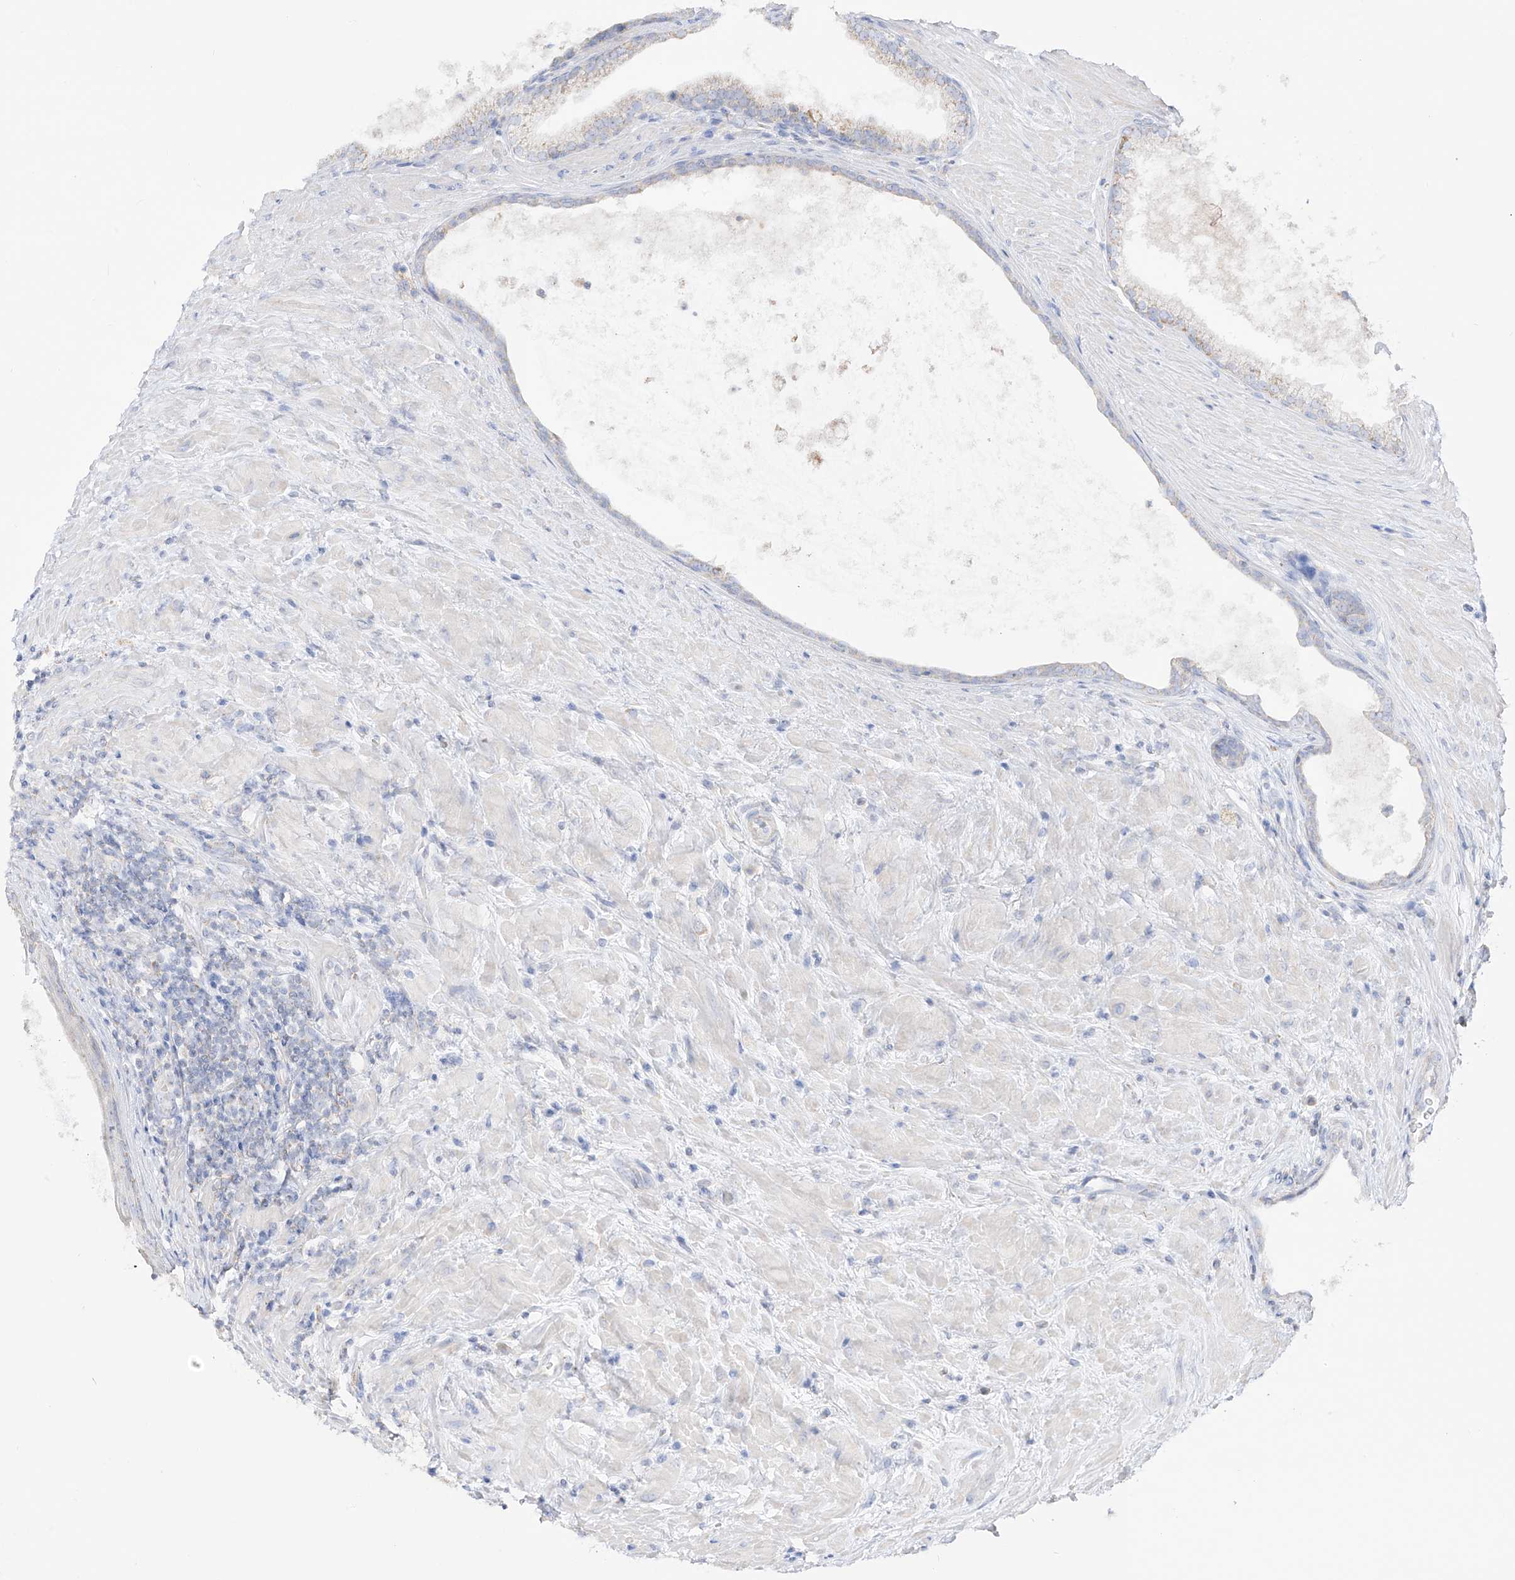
{"staining": {"intensity": "weak", "quantity": "<25%", "location": "cytoplasmic/membranous"}, "tissue": "prostate cancer", "cell_type": "Tumor cells", "image_type": "cancer", "snomed": [{"axis": "morphology", "description": "Adenocarcinoma, High grade"}, {"axis": "topography", "description": "Prostate"}], "caption": "This photomicrograph is of prostate high-grade adenocarcinoma stained with immunohistochemistry (IHC) to label a protein in brown with the nuclei are counter-stained blue. There is no expression in tumor cells. (Brightfield microscopy of DAB (3,3'-diaminobenzidine) immunohistochemistry at high magnification).", "gene": "RCHY1", "patient": {"sex": "male", "age": 73}}